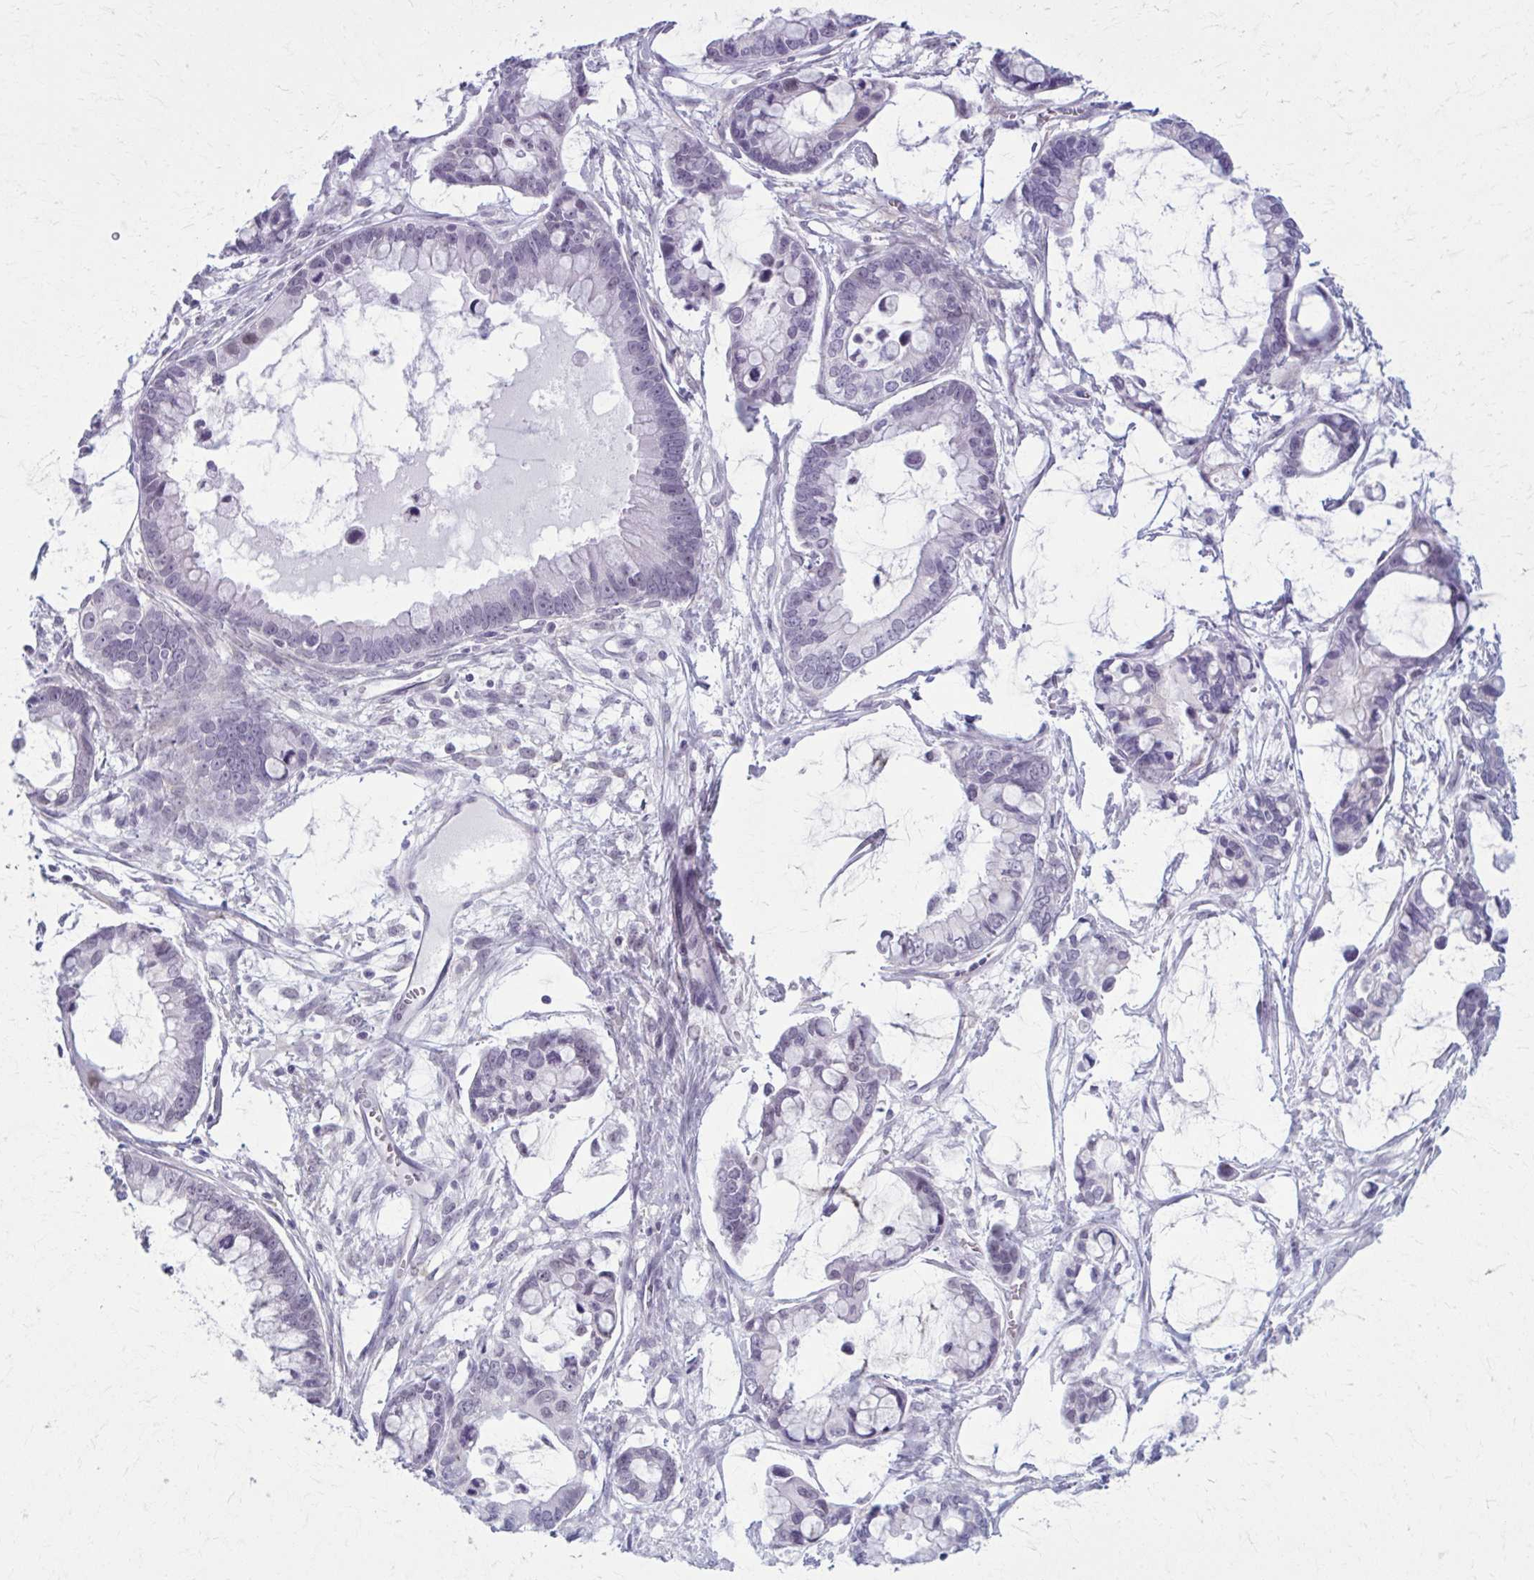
{"staining": {"intensity": "negative", "quantity": "none", "location": "none"}, "tissue": "ovarian cancer", "cell_type": "Tumor cells", "image_type": "cancer", "snomed": [{"axis": "morphology", "description": "Cystadenocarcinoma, mucinous, NOS"}, {"axis": "topography", "description": "Ovary"}], "caption": "Tumor cells show no significant positivity in mucinous cystadenocarcinoma (ovarian).", "gene": "NUMBL", "patient": {"sex": "female", "age": 63}}